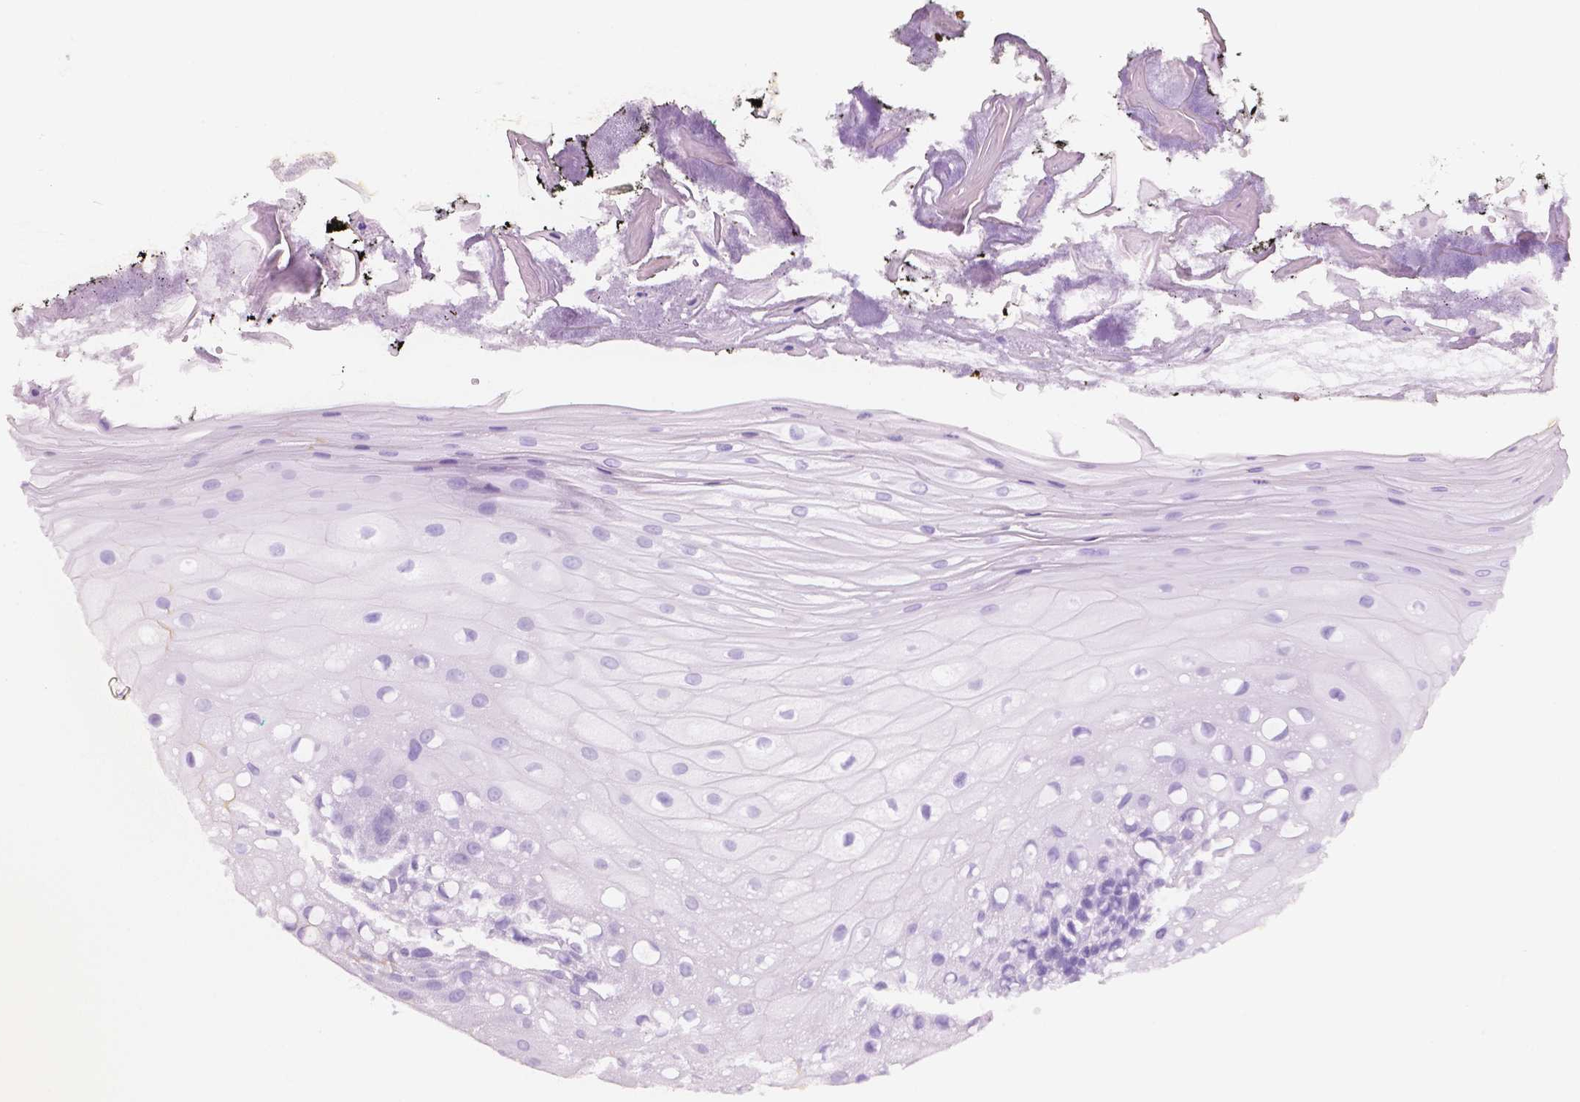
{"staining": {"intensity": "negative", "quantity": "none", "location": "none"}, "tissue": "oral mucosa", "cell_type": "Squamous epithelial cells", "image_type": "normal", "snomed": [{"axis": "morphology", "description": "Normal tissue, NOS"}, {"axis": "morphology", "description": "Squamous cell carcinoma, NOS"}, {"axis": "topography", "description": "Oral tissue"}, {"axis": "topography", "description": "Head-Neck"}], "caption": "Unremarkable oral mucosa was stained to show a protein in brown. There is no significant expression in squamous epithelial cells.", "gene": "NECAB1", "patient": {"sex": "male", "age": 69}}